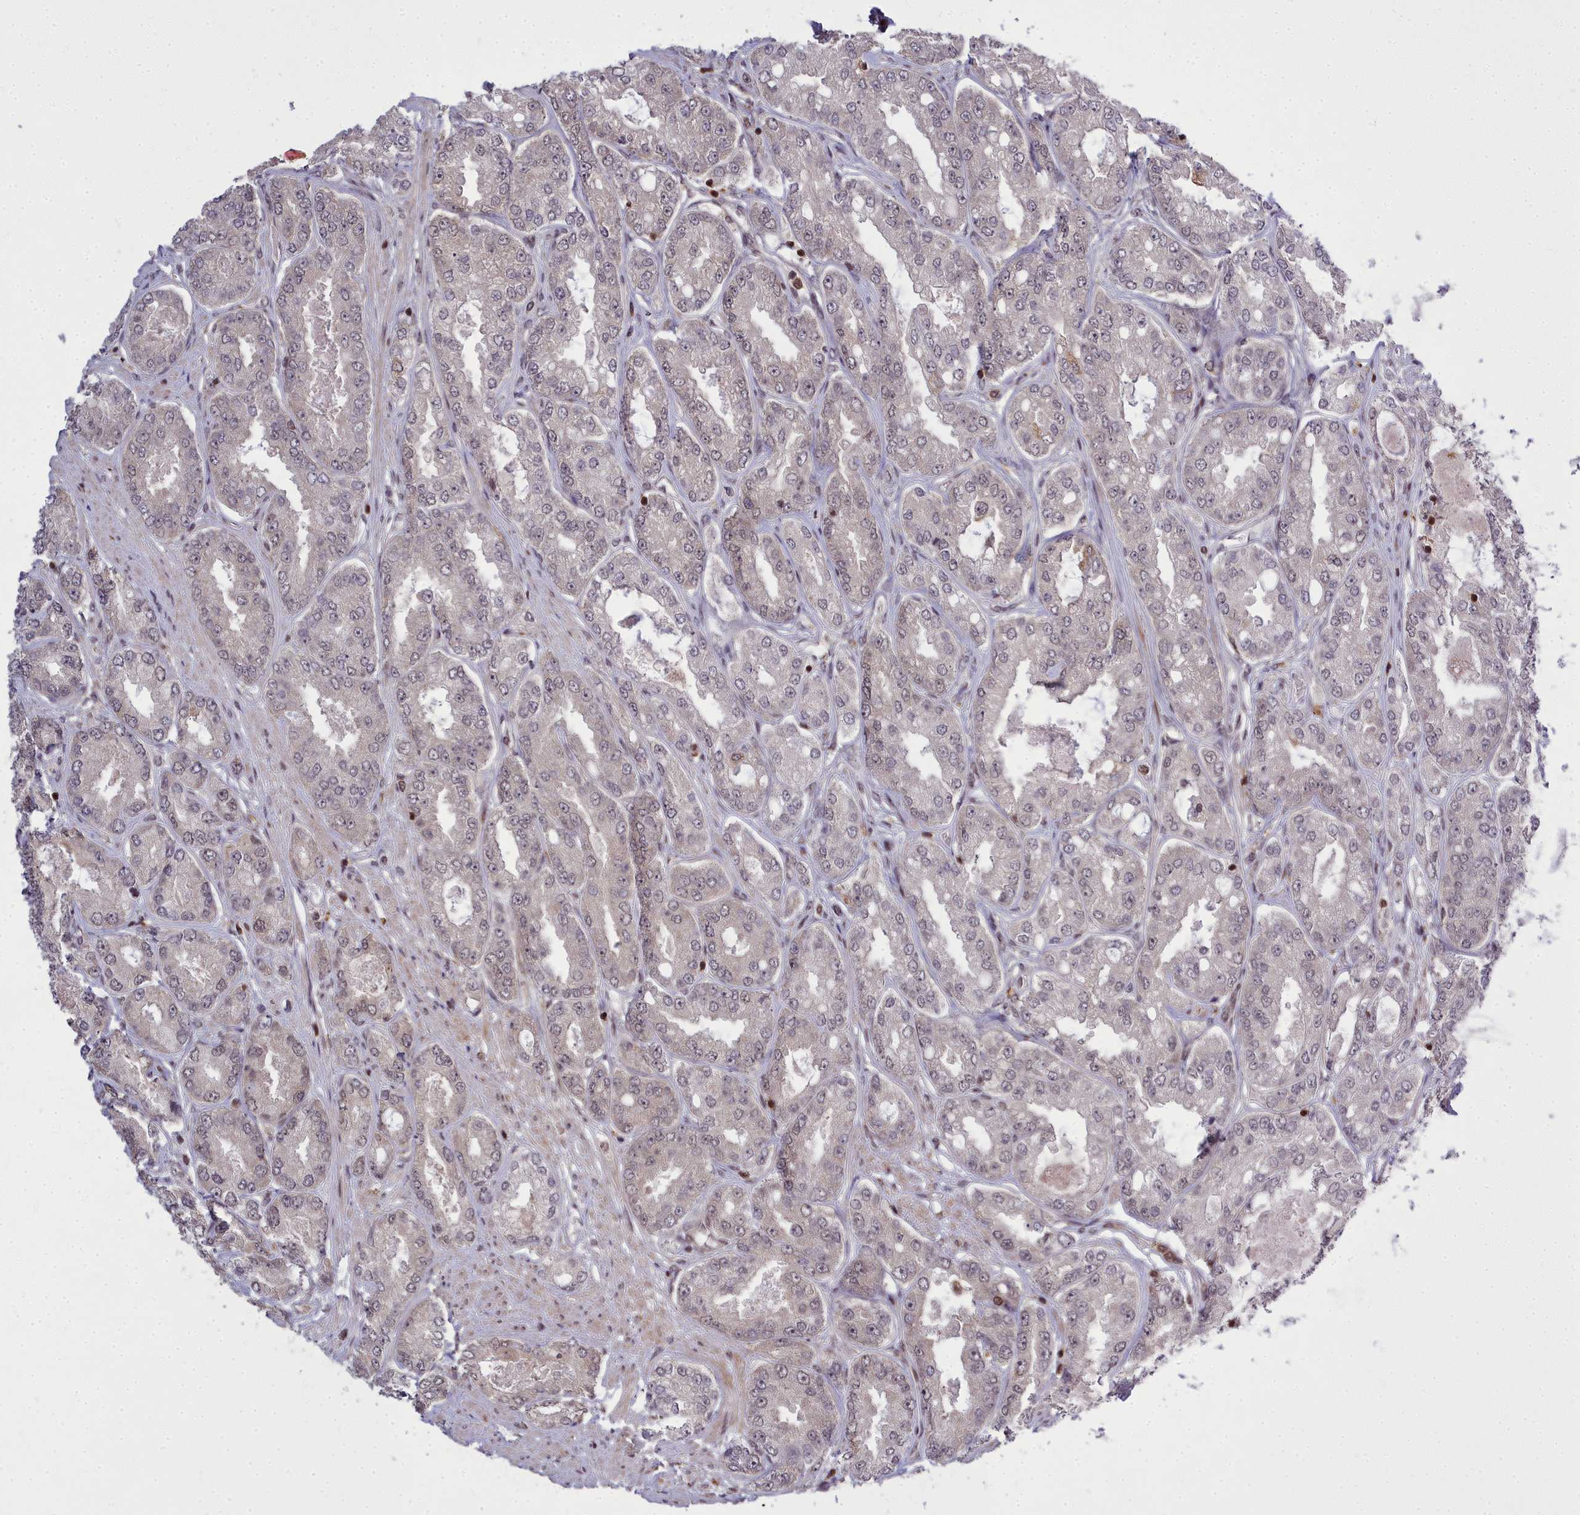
{"staining": {"intensity": "weak", "quantity": "<25%", "location": "nuclear"}, "tissue": "prostate cancer", "cell_type": "Tumor cells", "image_type": "cancer", "snomed": [{"axis": "morphology", "description": "Adenocarcinoma, High grade"}, {"axis": "topography", "description": "Prostate"}], "caption": "Tumor cells are negative for protein expression in human adenocarcinoma (high-grade) (prostate).", "gene": "GMEB1", "patient": {"sex": "male", "age": 71}}